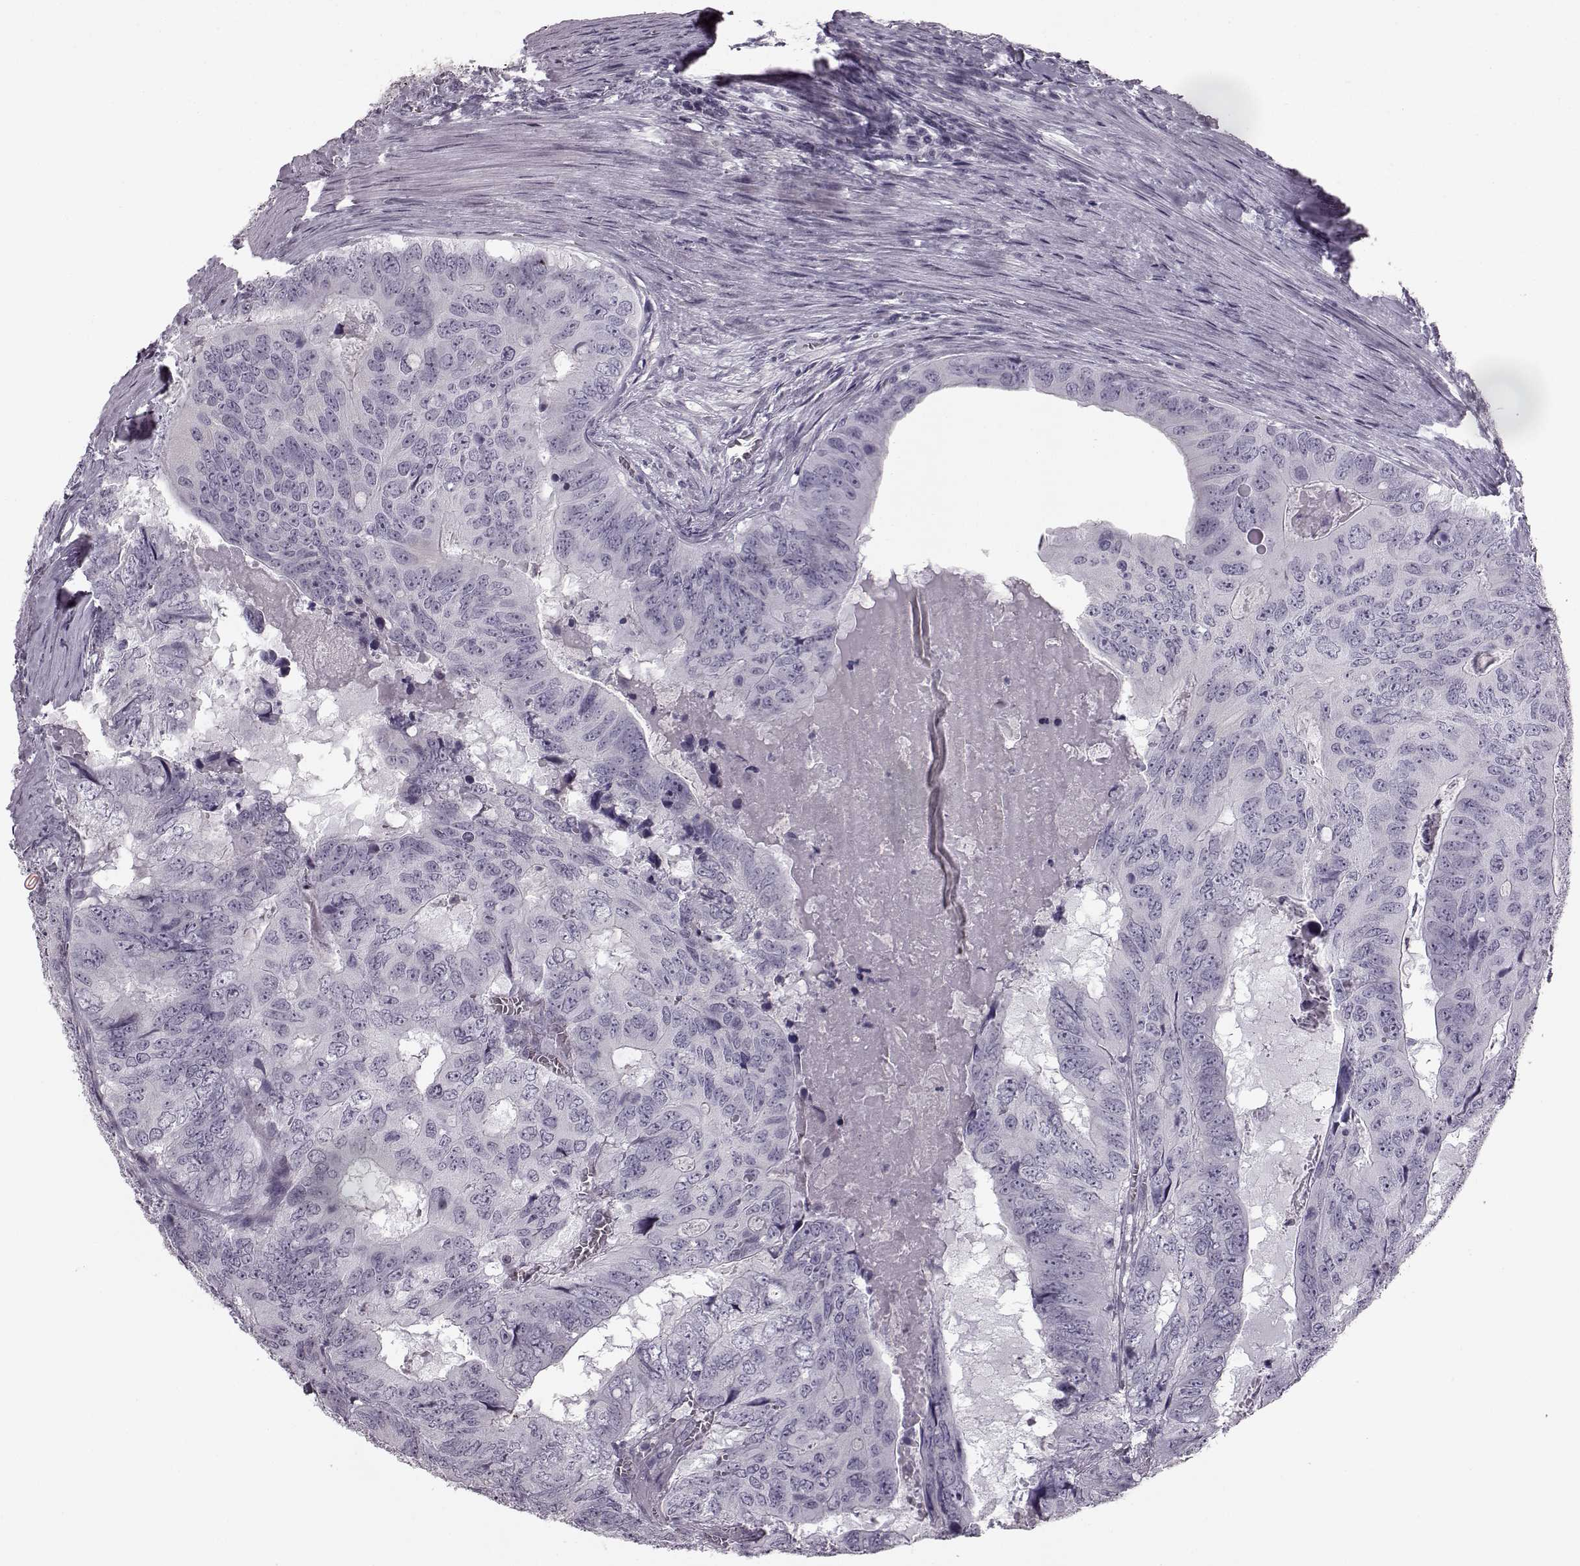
{"staining": {"intensity": "negative", "quantity": "none", "location": "none"}, "tissue": "colorectal cancer", "cell_type": "Tumor cells", "image_type": "cancer", "snomed": [{"axis": "morphology", "description": "Adenocarcinoma, NOS"}, {"axis": "topography", "description": "Colon"}], "caption": "Immunohistochemistry photomicrograph of neoplastic tissue: human adenocarcinoma (colorectal) stained with DAB shows no significant protein expression in tumor cells. Brightfield microscopy of immunohistochemistry stained with DAB (3,3'-diaminobenzidine) (brown) and hematoxylin (blue), captured at high magnification.", "gene": "SEMG2", "patient": {"sex": "male", "age": 79}}